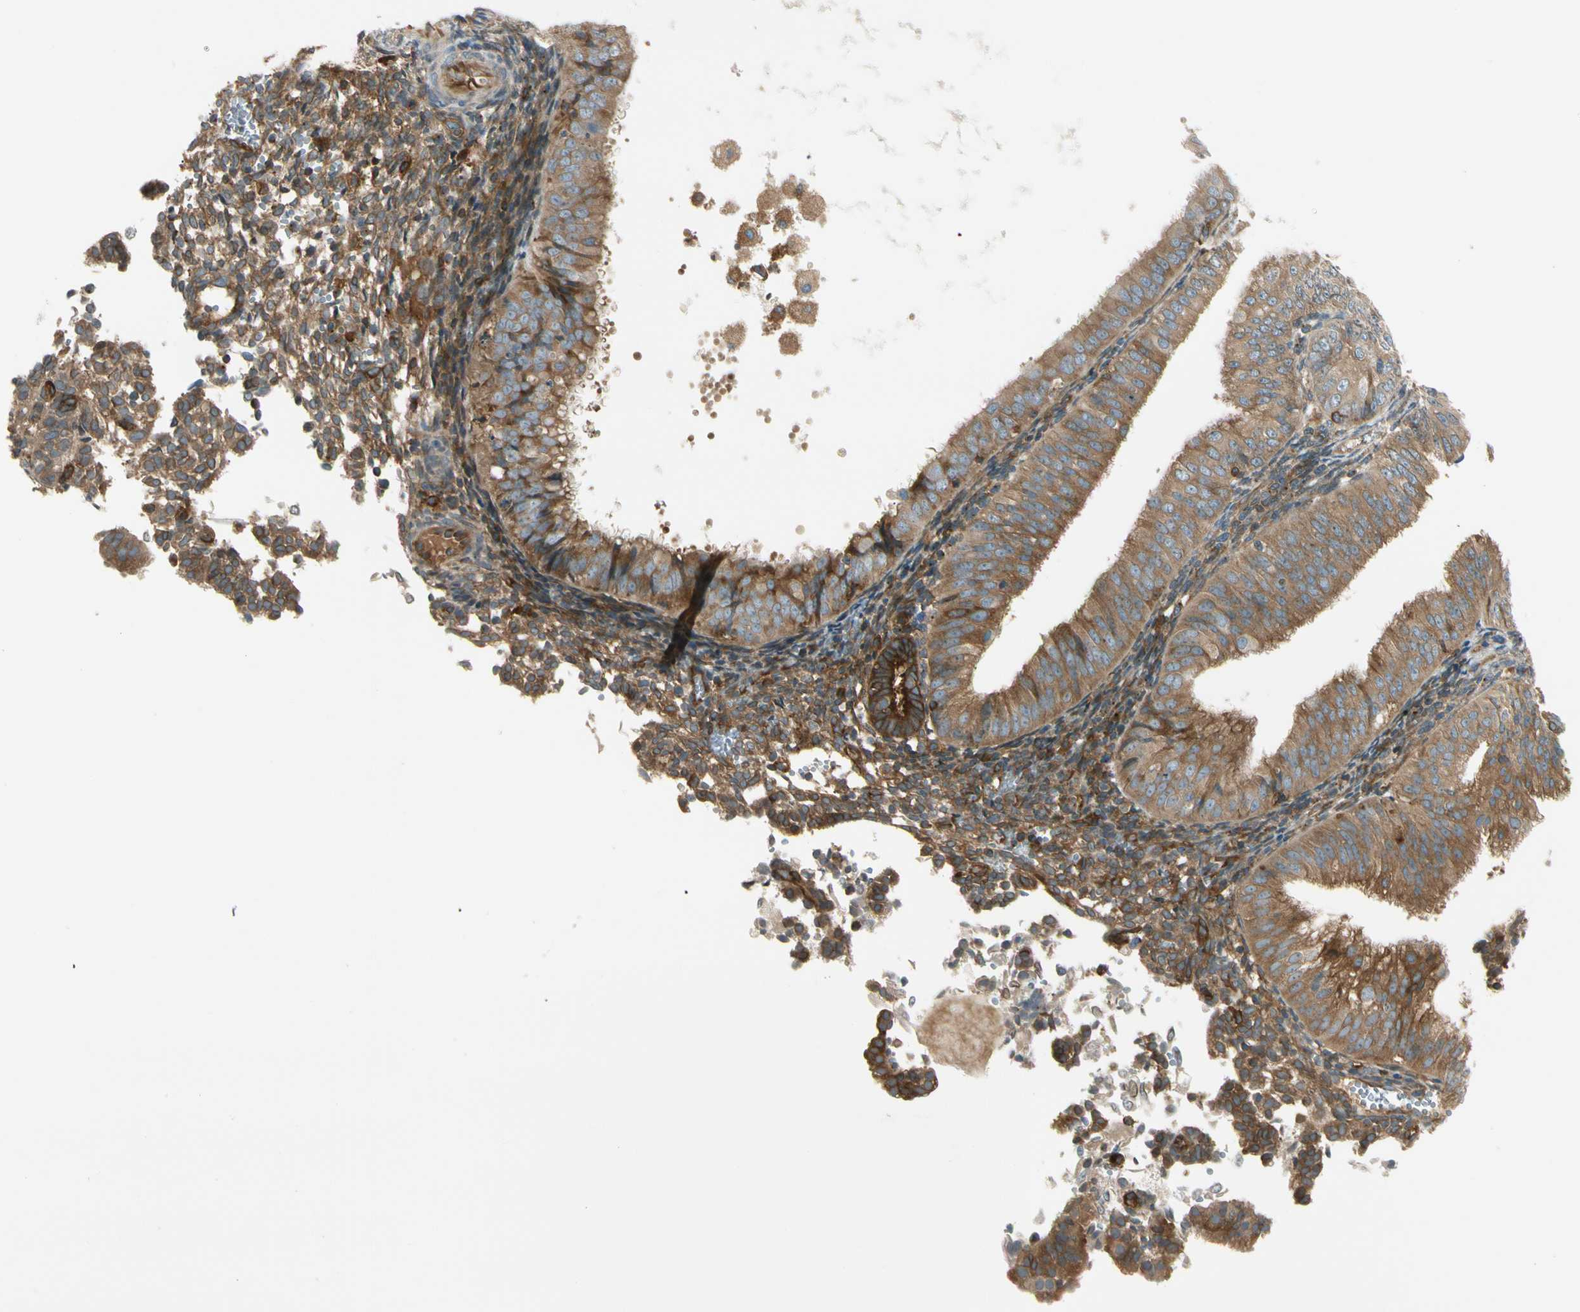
{"staining": {"intensity": "moderate", "quantity": ">75%", "location": "cytoplasmic/membranous"}, "tissue": "endometrial cancer", "cell_type": "Tumor cells", "image_type": "cancer", "snomed": [{"axis": "morphology", "description": "Normal tissue, NOS"}, {"axis": "morphology", "description": "Adenocarcinoma, NOS"}, {"axis": "topography", "description": "Endometrium"}], "caption": "Brown immunohistochemical staining in endometrial cancer (adenocarcinoma) shows moderate cytoplasmic/membranous positivity in approximately >75% of tumor cells. Using DAB (3,3'-diaminobenzidine) (brown) and hematoxylin (blue) stains, captured at high magnification using brightfield microscopy.", "gene": "TRIO", "patient": {"sex": "female", "age": 53}}